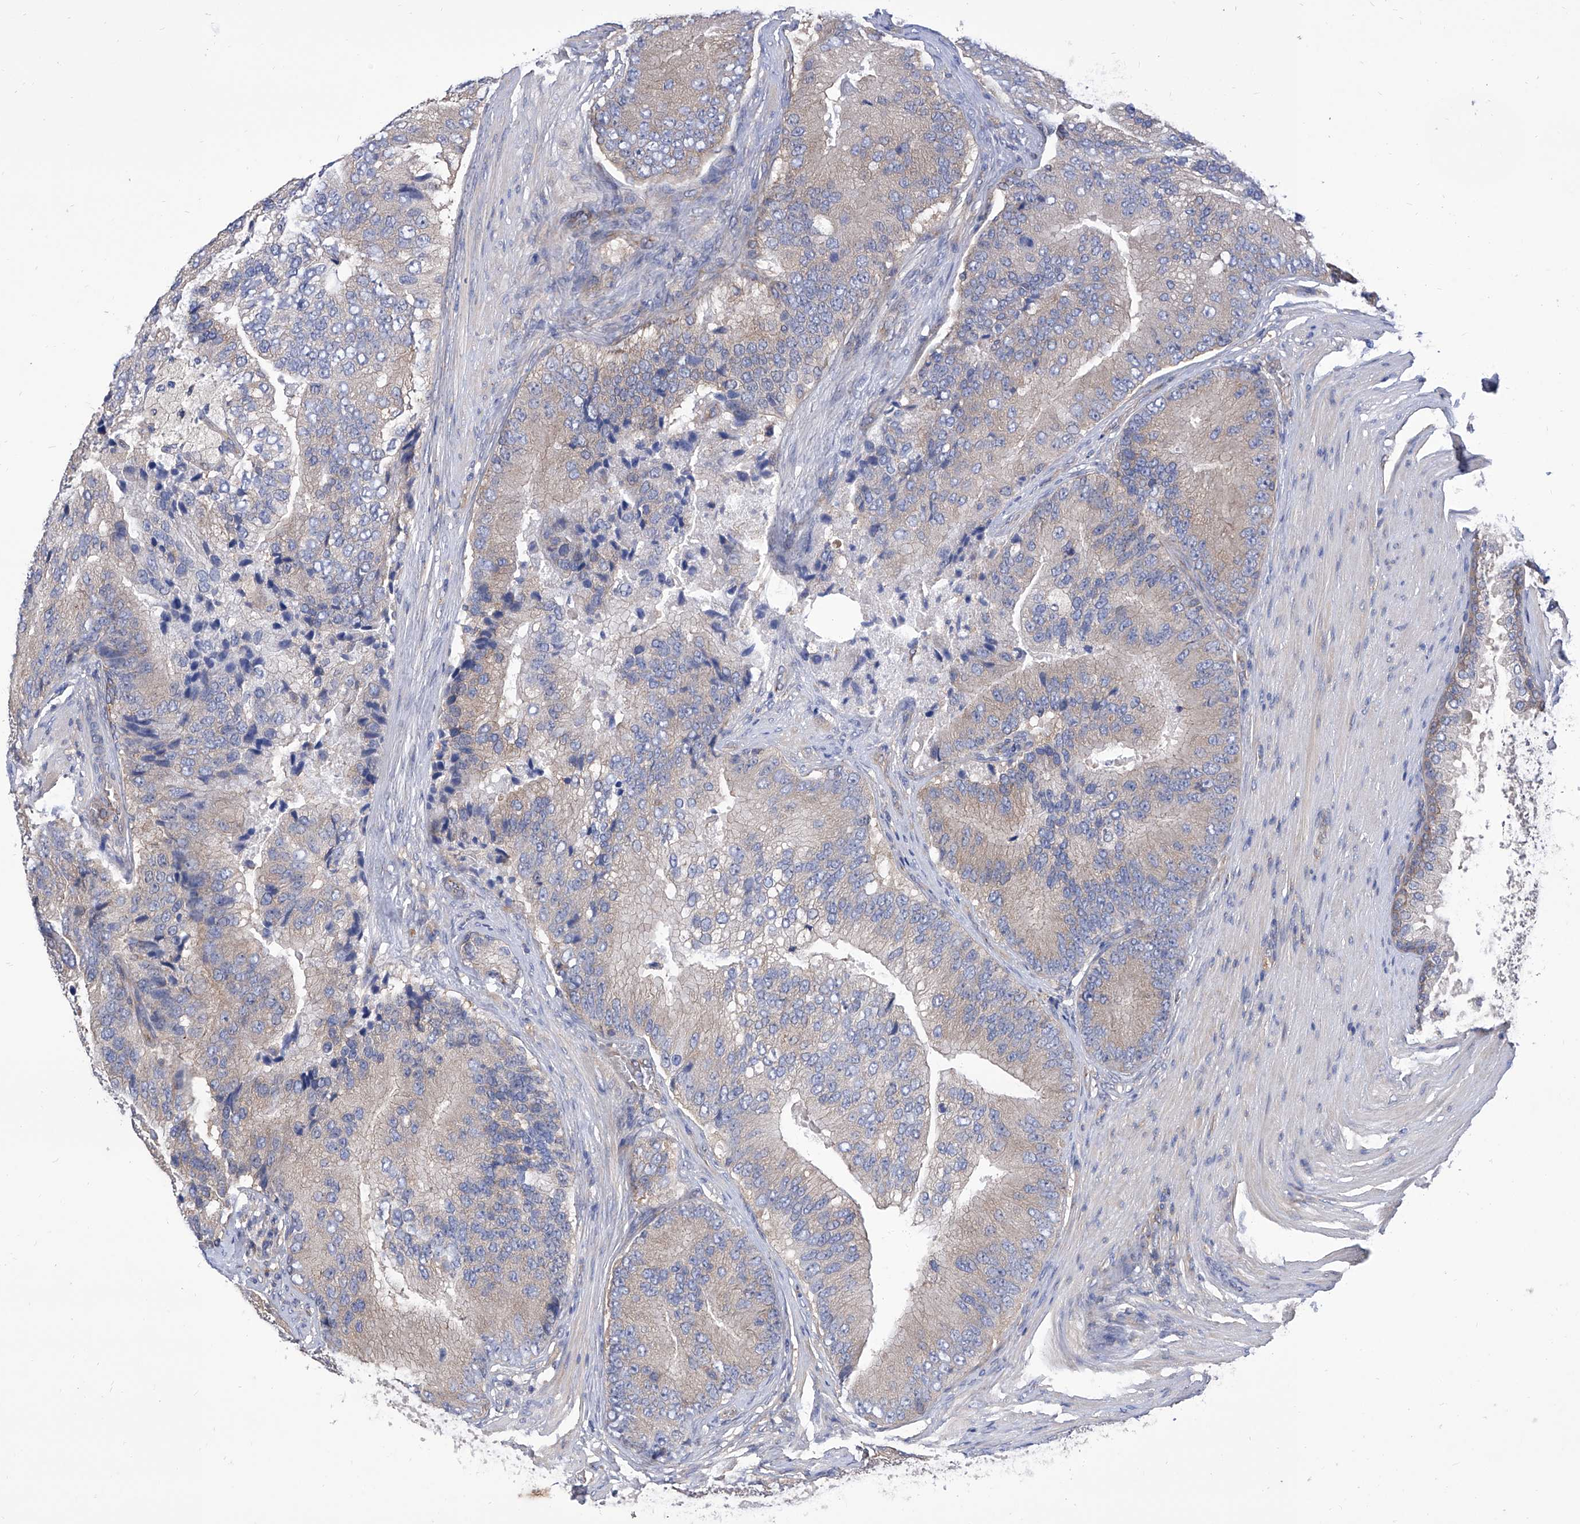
{"staining": {"intensity": "weak", "quantity": "25%-75%", "location": "cytoplasmic/membranous"}, "tissue": "prostate cancer", "cell_type": "Tumor cells", "image_type": "cancer", "snomed": [{"axis": "morphology", "description": "Adenocarcinoma, High grade"}, {"axis": "topography", "description": "Prostate"}], "caption": "Protein staining demonstrates weak cytoplasmic/membranous positivity in about 25%-75% of tumor cells in prostate cancer.", "gene": "TJAP1", "patient": {"sex": "male", "age": 70}}